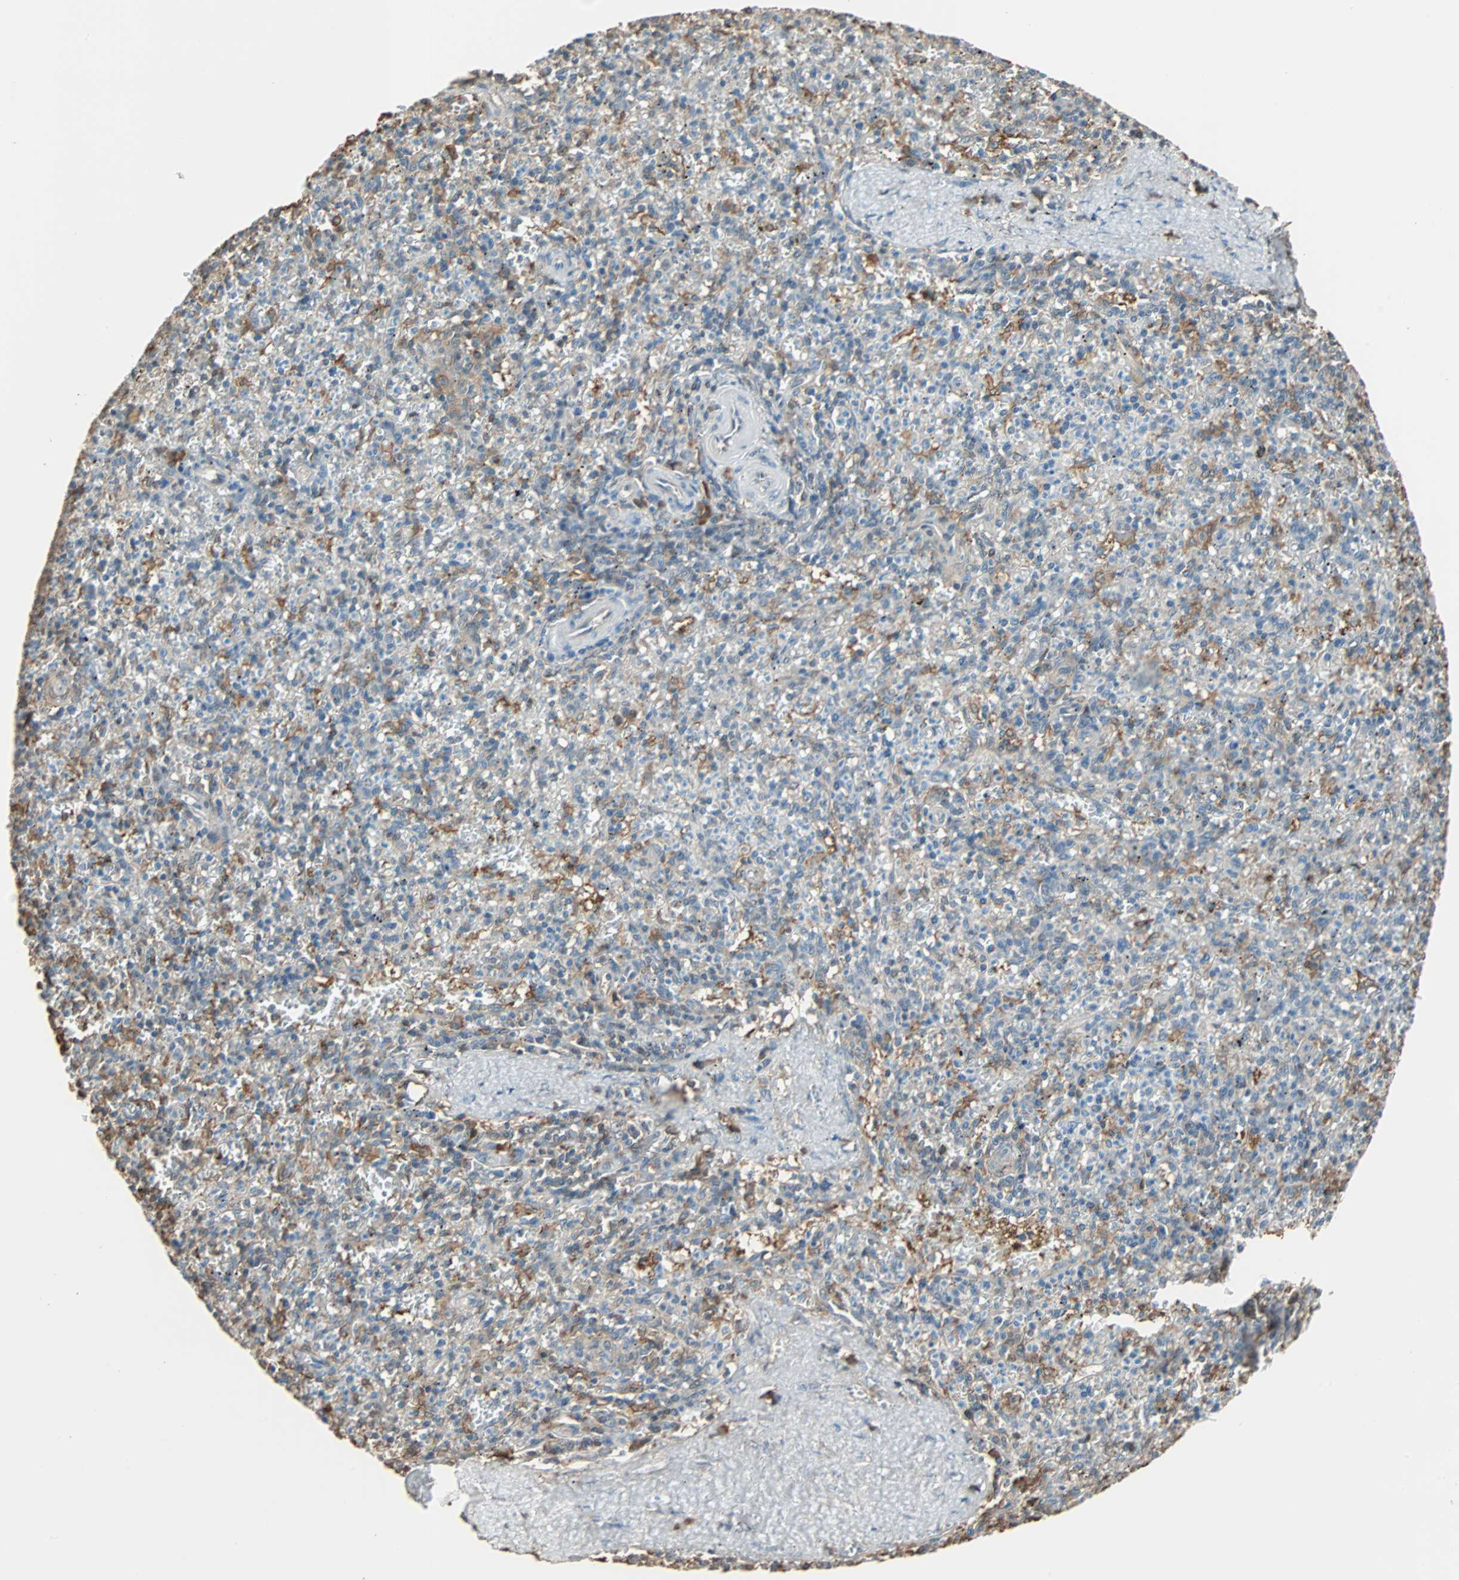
{"staining": {"intensity": "moderate", "quantity": "<25%", "location": "cytoplasmic/membranous"}, "tissue": "spleen", "cell_type": "Cells in red pulp", "image_type": "normal", "snomed": [{"axis": "morphology", "description": "Normal tissue, NOS"}, {"axis": "topography", "description": "Spleen"}], "caption": "Immunohistochemical staining of normal human spleen reveals low levels of moderate cytoplasmic/membranous staining in about <25% of cells in red pulp.", "gene": "PRDX1", "patient": {"sex": "male", "age": 72}}